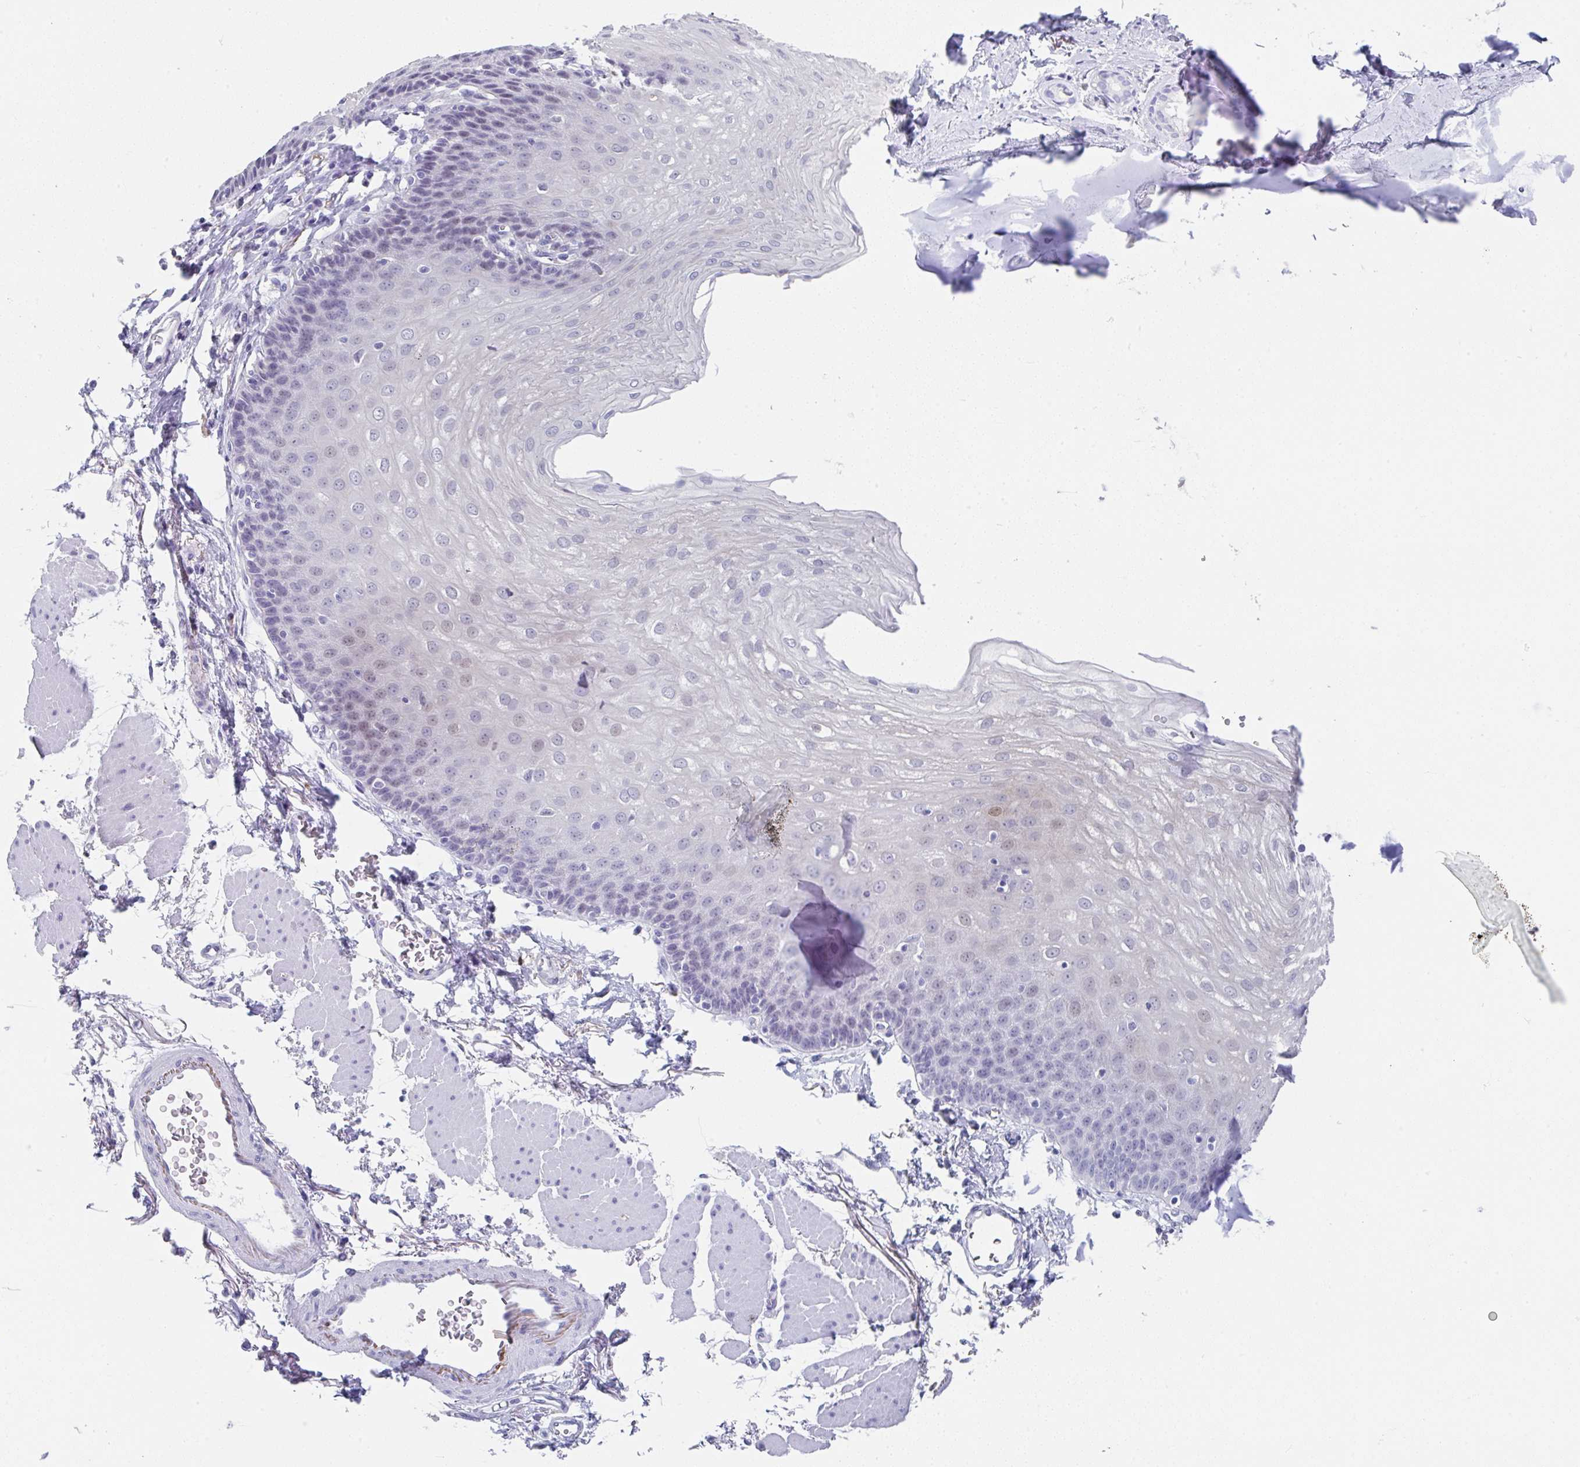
{"staining": {"intensity": "weak", "quantity": "<25%", "location": "nuclear"}, "tissue": "esophagus", "cell_type": "Squamous epithelial cells", "image_type": "normal", "snomed": [{"axis": "morphology", "description": "Normal tissue, NOS"}, {"axis": "topography", "description": "Esophagus"}], "caption": "Squamous epithelial cells are negative for brown protein staining in benign esophagus. Nuclei are stained in blue.", "gene": "TNFRSF8", "patient": {"sex": "female", "age": 81}}